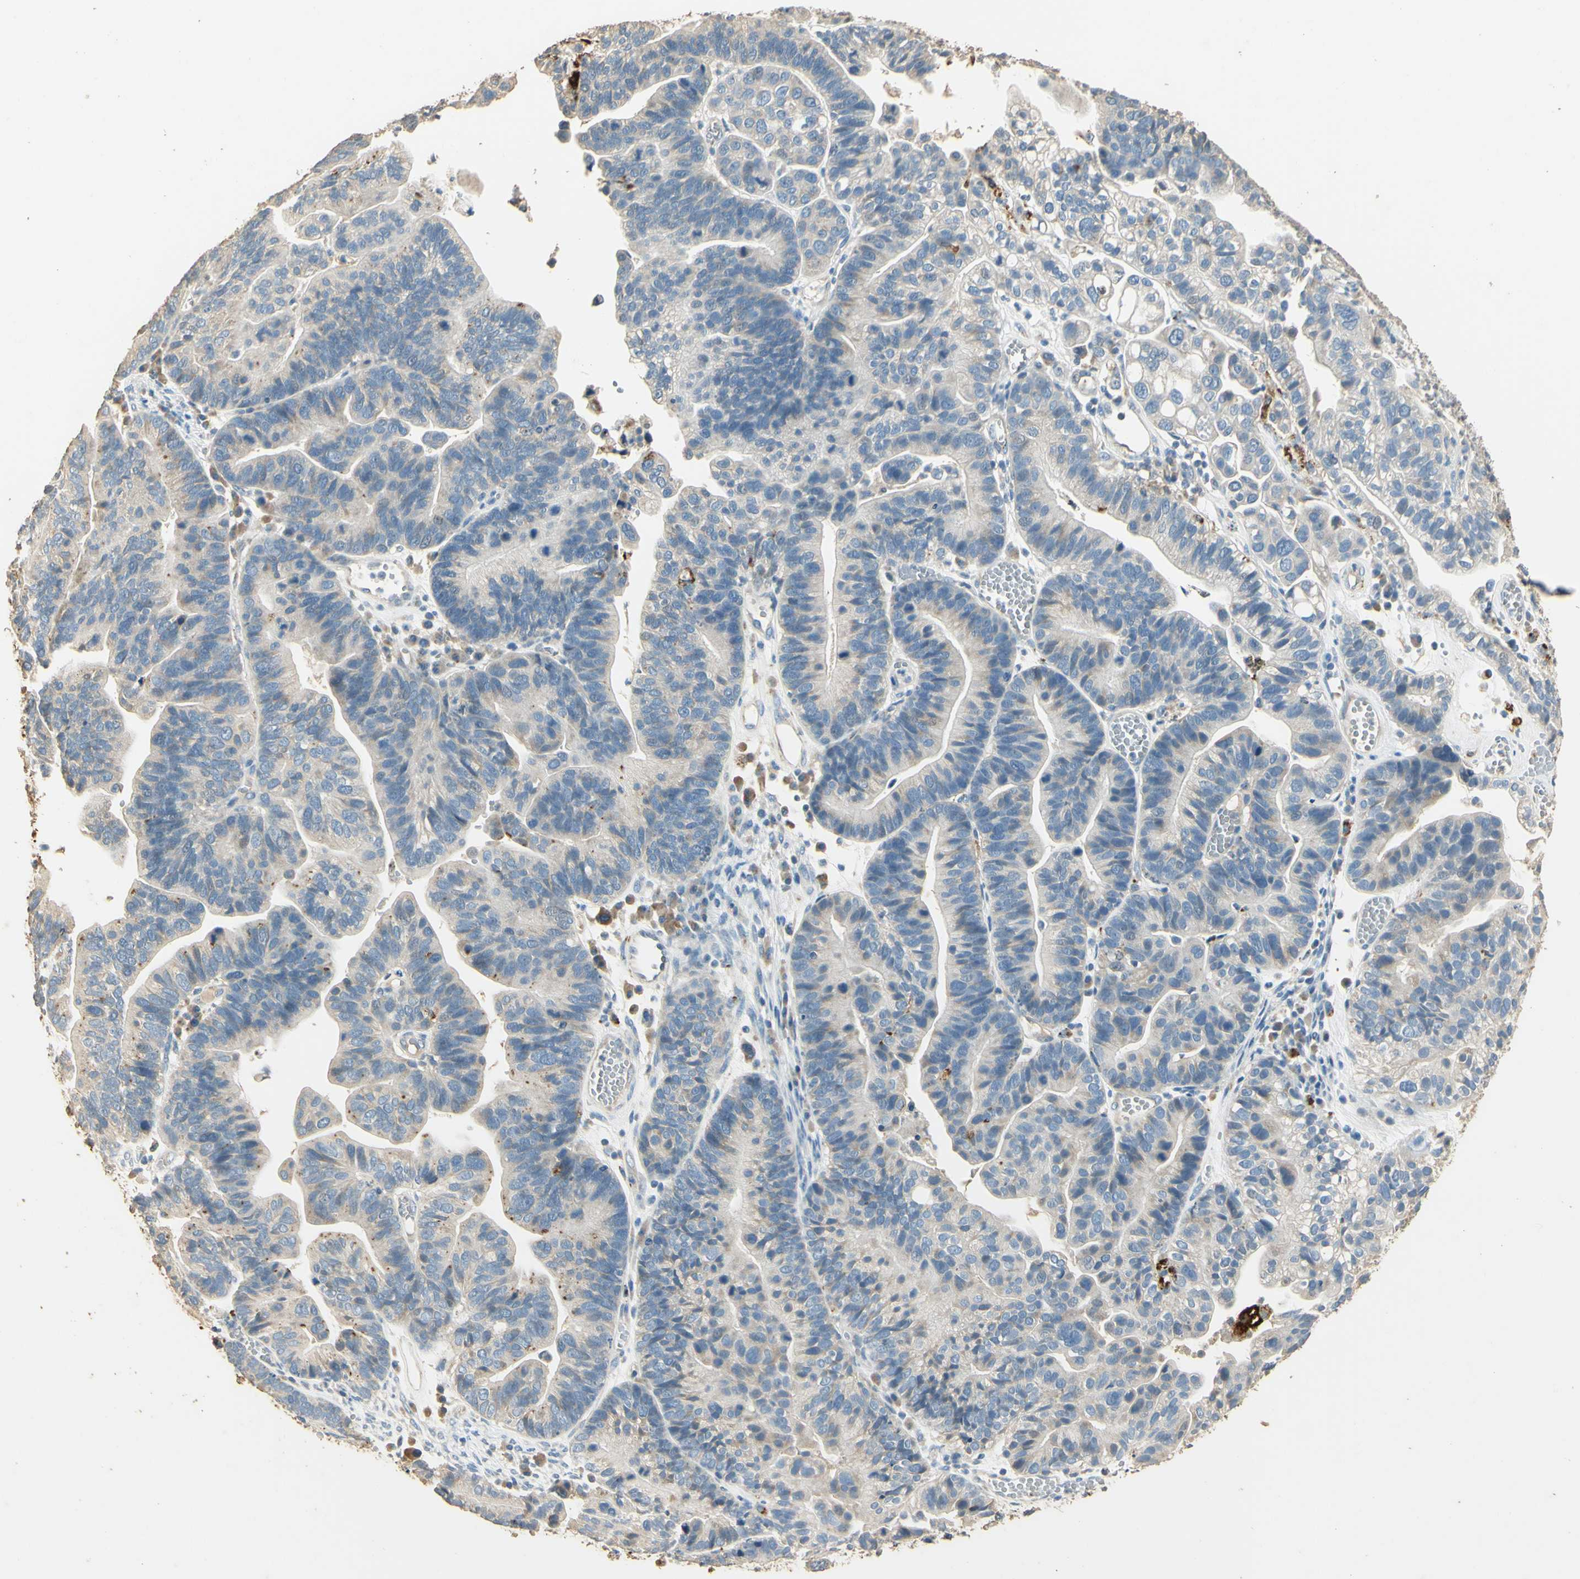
{"staining": {"intensity": "negative", "quantity": "none", "location": "none"}, "tissue": "ovarian cancer", "cell_type": "Tumor cells", "image_type": "cancer", "snomed": [{"axis": "morphology", "description": "Cystadenocarcinoma, serous, NOS"}, {"axis": "topography", "description": "Ovary"}], "caption": "Immunohistochemistry (IHC) photomicrograph of ovarian serous cystadenocarcinoma stained for a protein (brown), which displays no staining in tumor cells.", "gene": "ARHGEF17", "patient": {"sex": "female", "age": 56}}